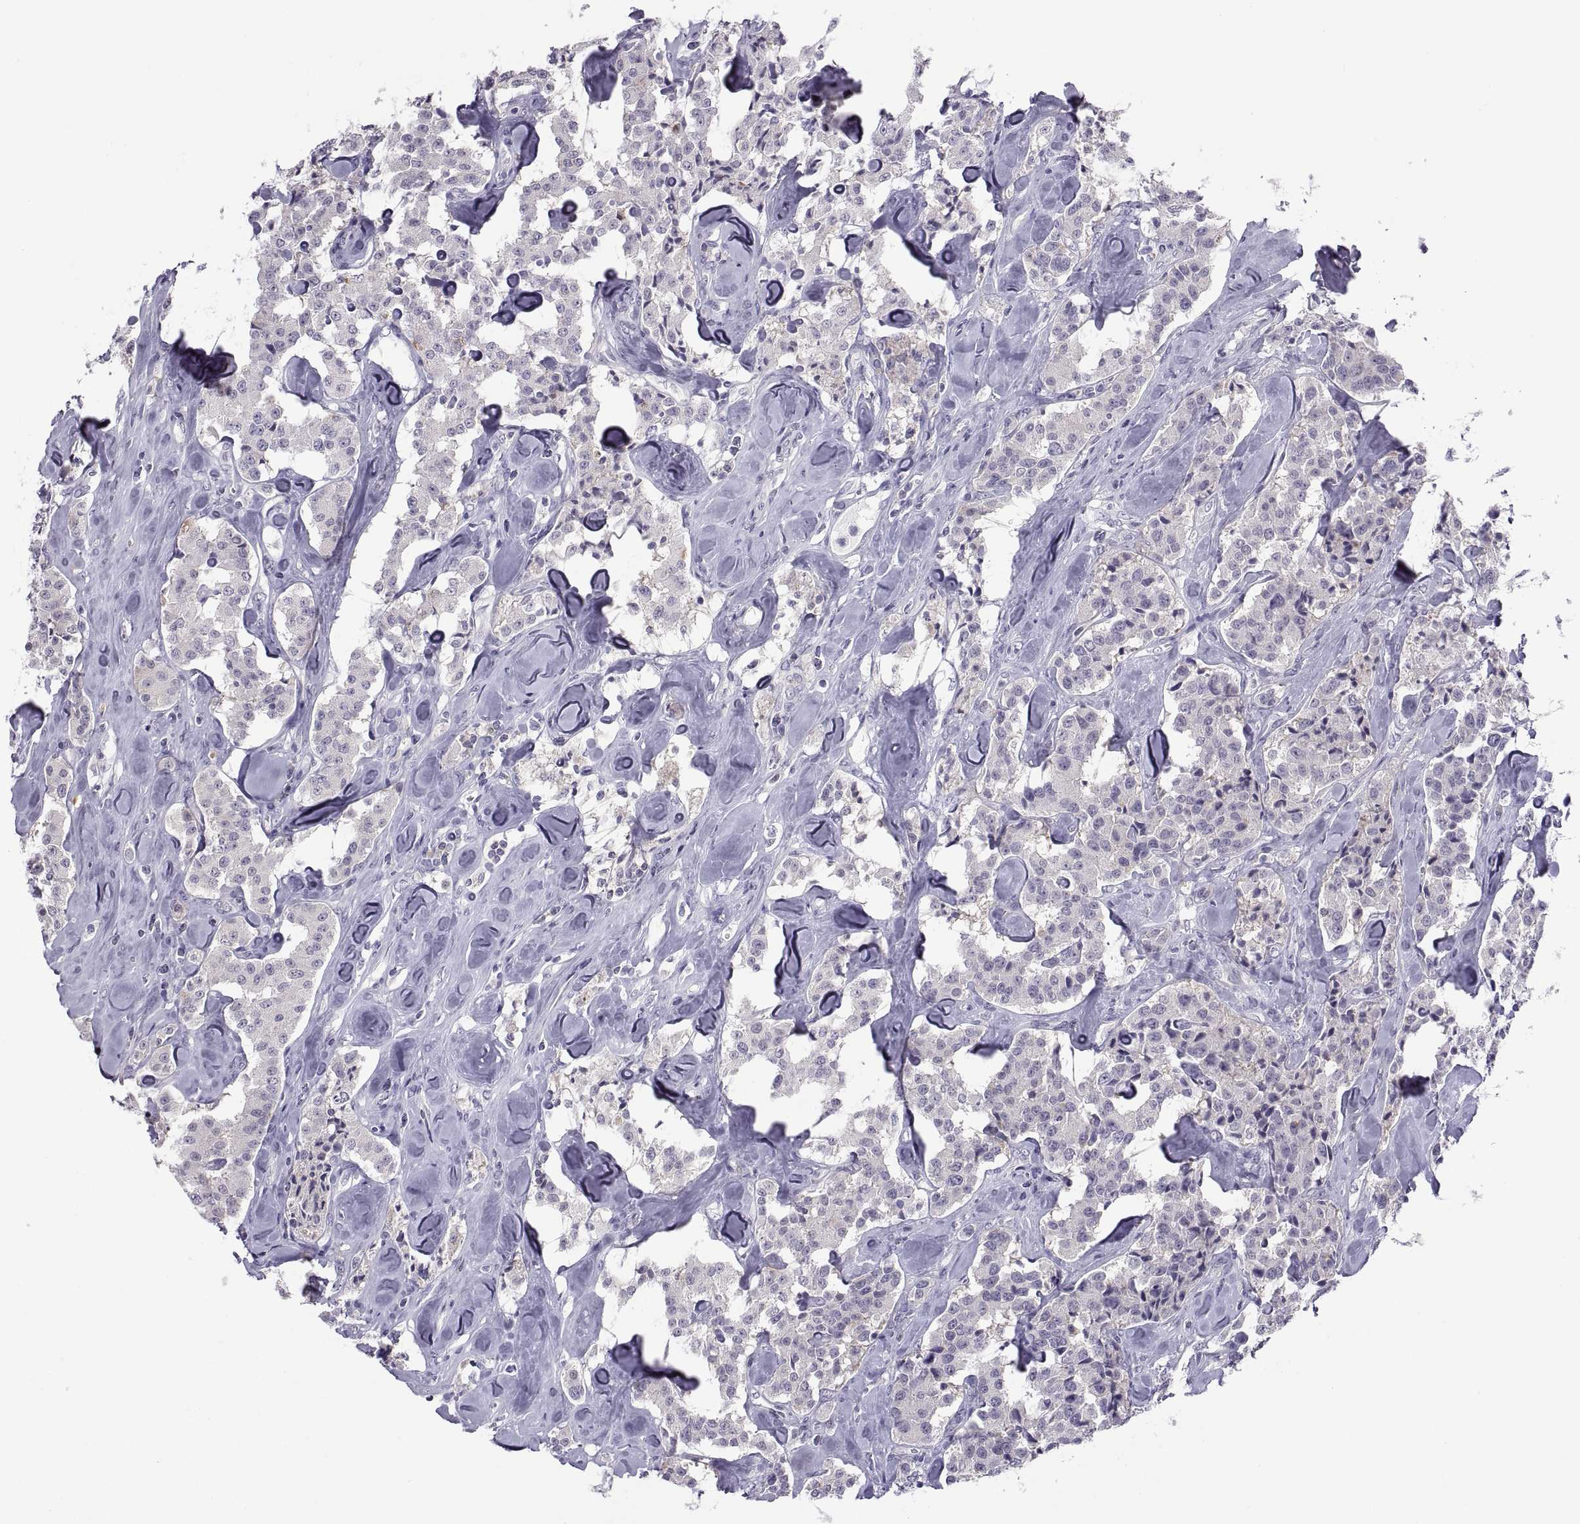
{"staining": {"intensity": "negative", "quantity": "none", "location": "none"}, "tissue": "carcinoid", "cell_type": "Tumor cells", "image_type": "cancer", "snomed": [{"axis": "morphology", "description": "Carcinoid, malignant, NOS"}, {"axis": "topography", "description": "Pancreas"}], "caption": "Malignant carcinoid was stained to show a protein in brown. There is no significant expression in tumor cells.", "gene": "TTC21A", "patient": {"sex": "male", "age": 41}}